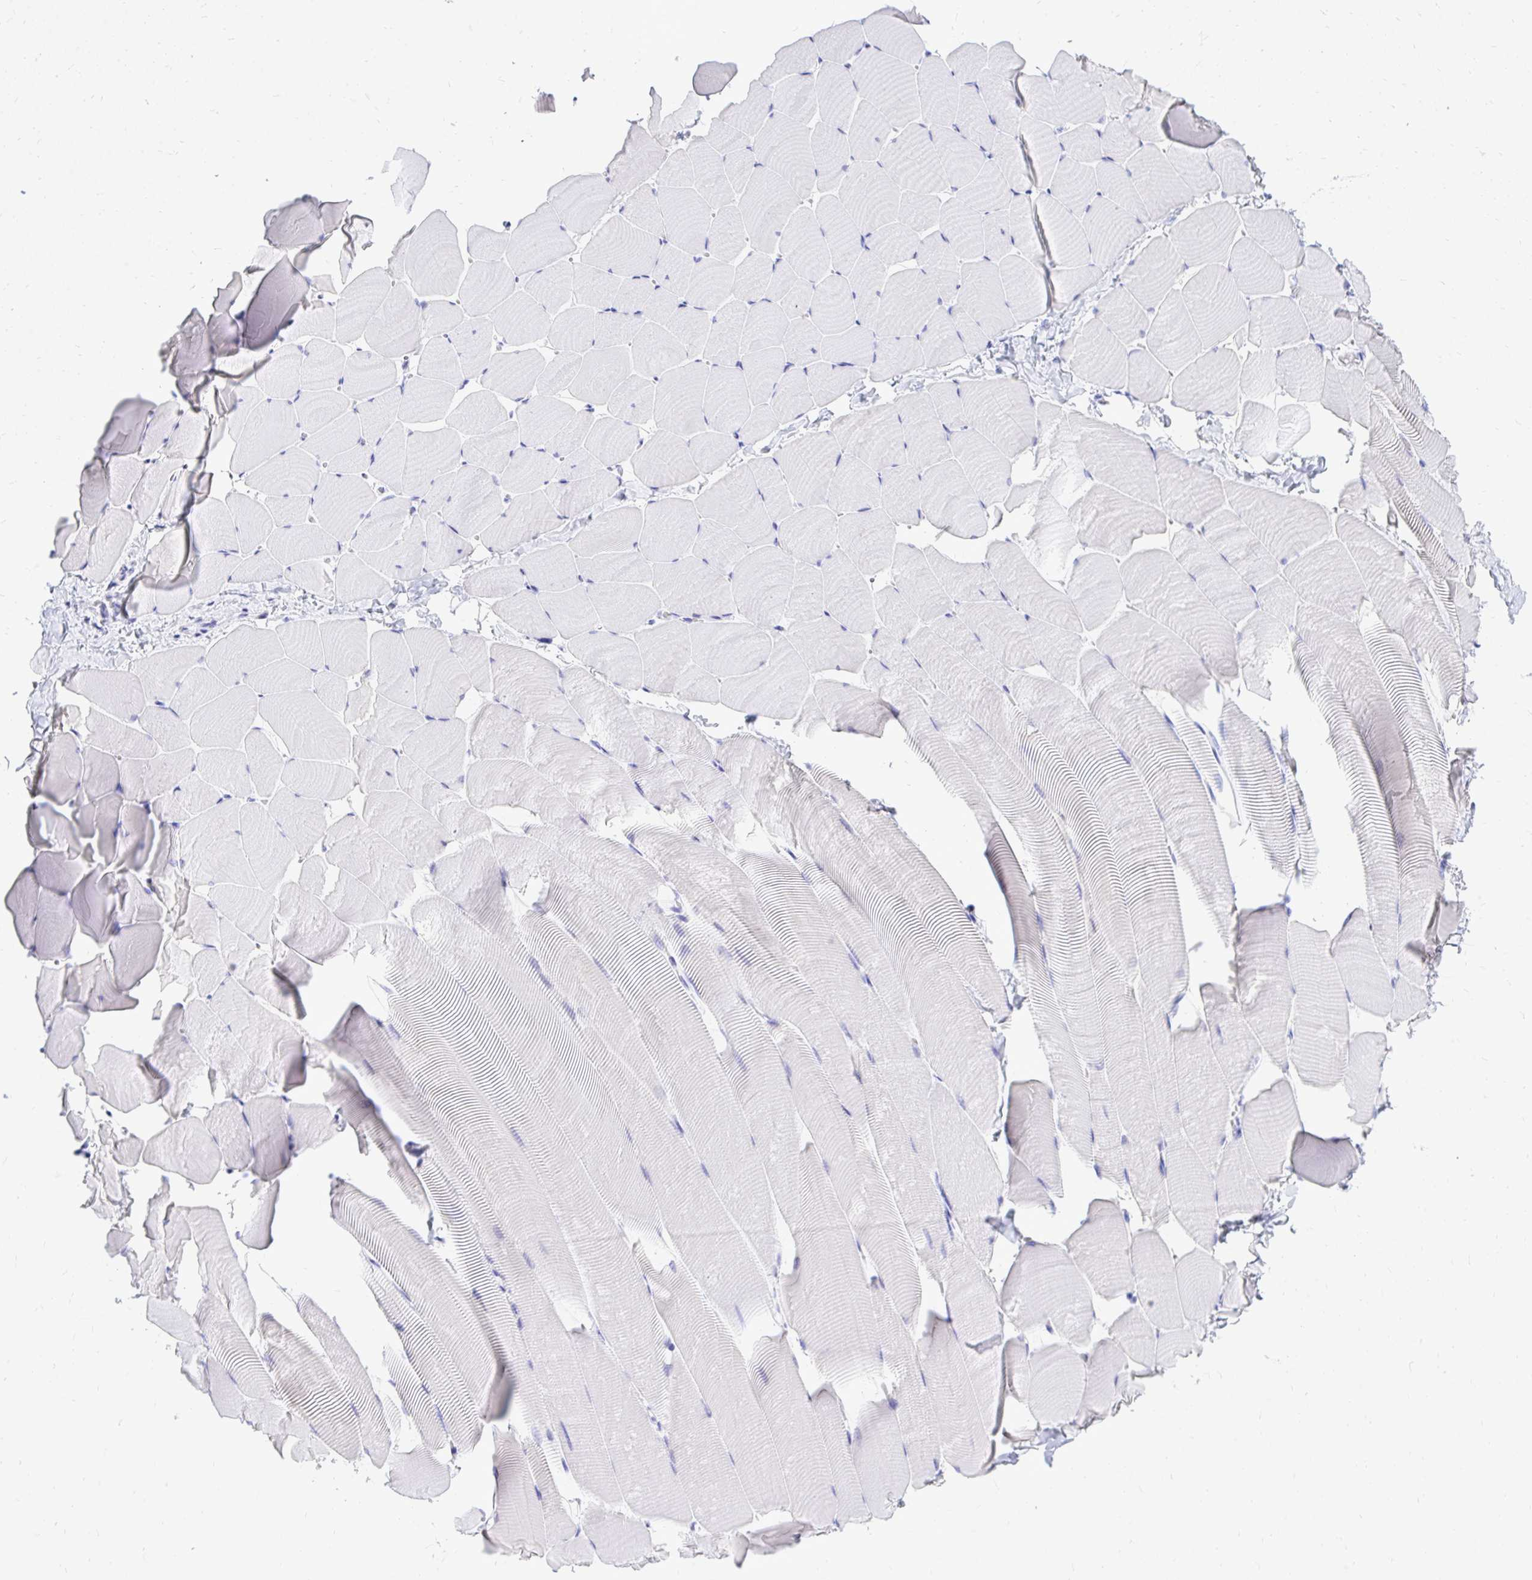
{"staining": {"intensity": "negative", "quantity": "none", "location": "none"}, "tissue": "skeletal muscle", "cell_type": "Myocytes", "image_type": "normal", "snomed": [{"axis": "morphology", "description": "Normal tissue, NOS"}, {"axis": "topography", "description": "Skeletal muscle"}], "caption": "There is no significant expression in myocytes of skeletal muscle.", "gene": "MON1A", "patient": {"sex": "male", "age": 25}}